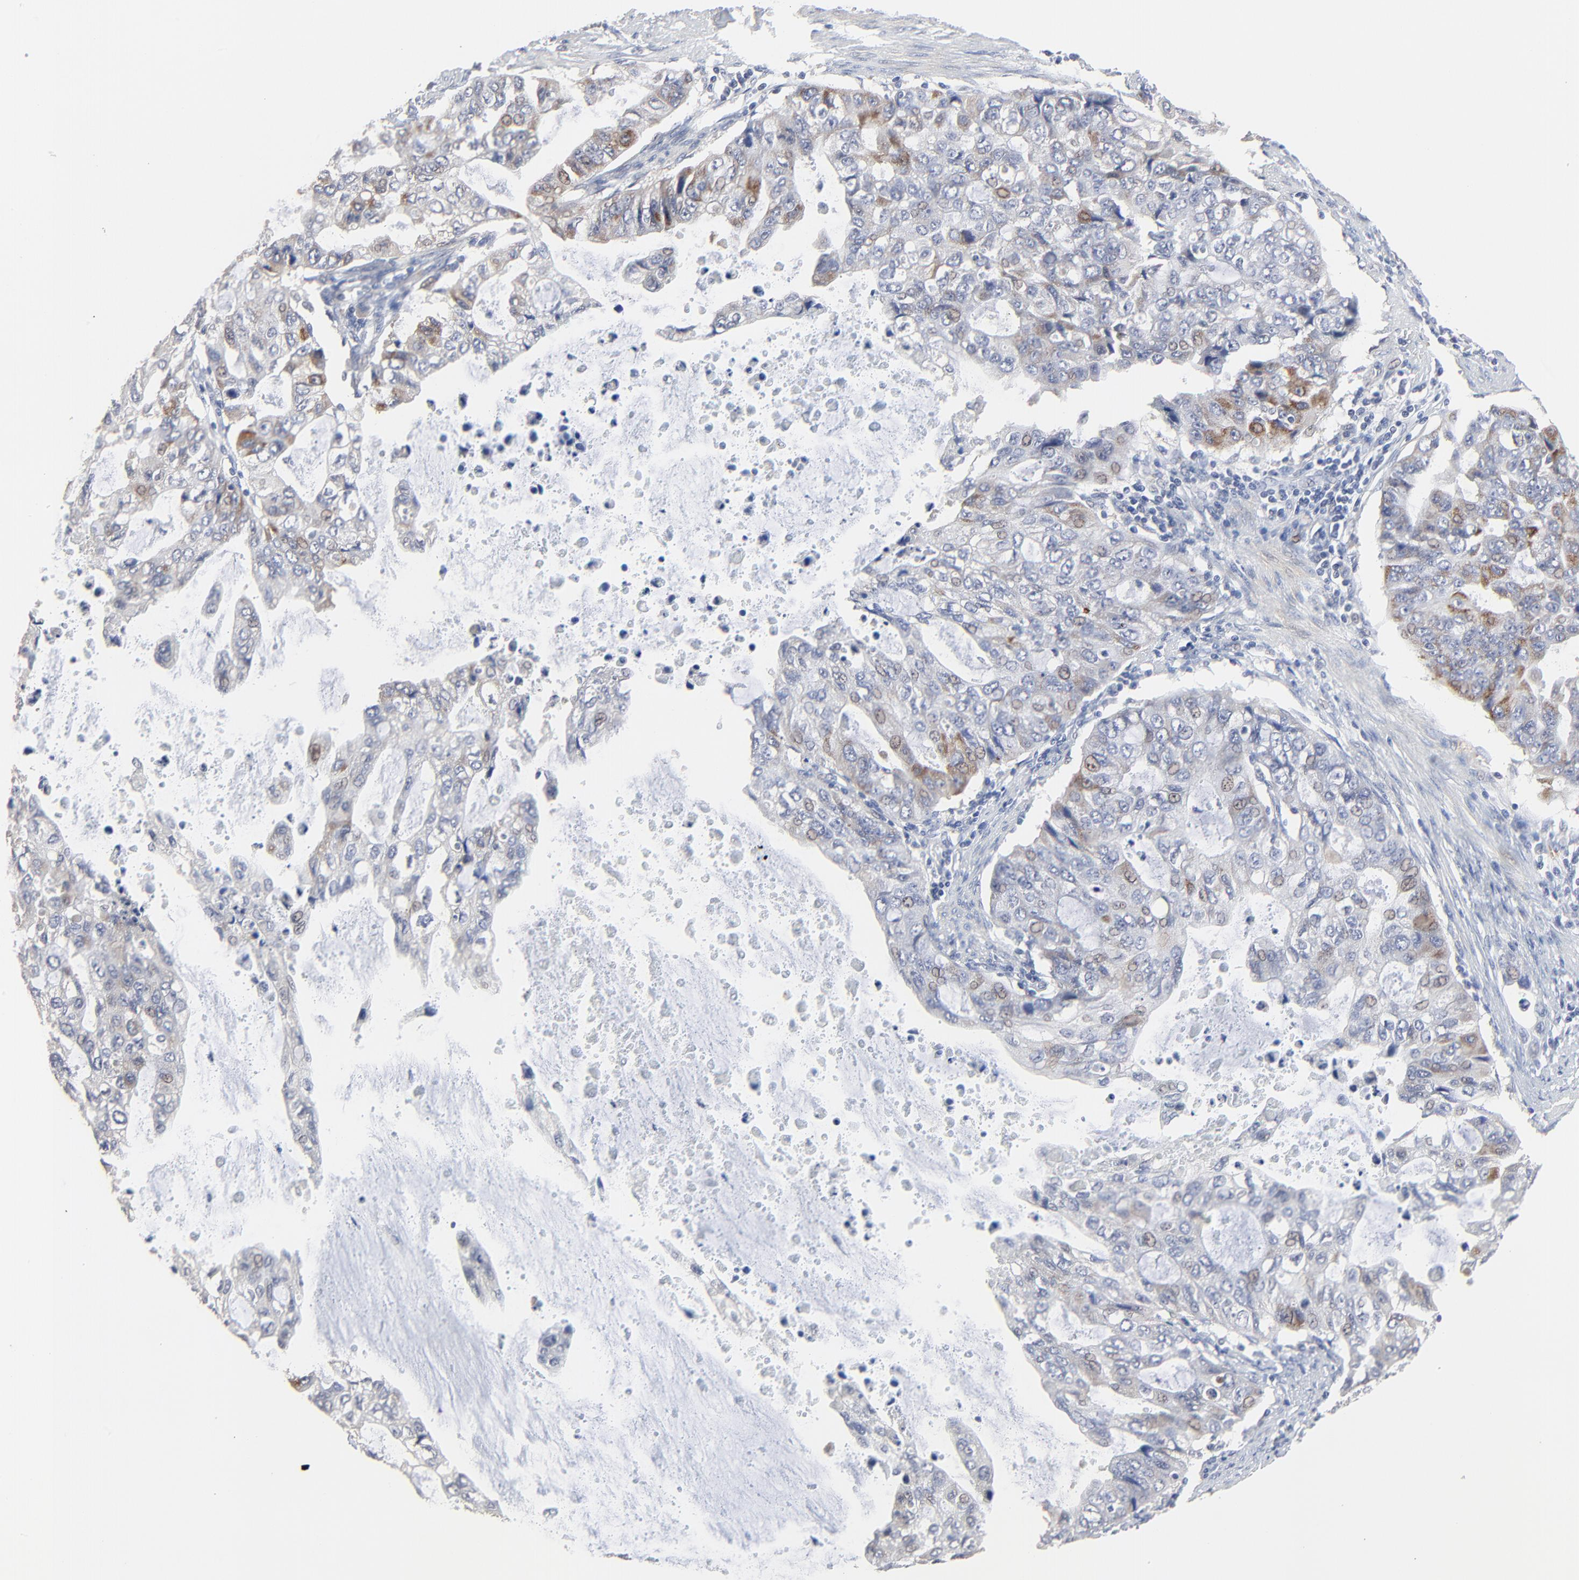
{"staining": {"intensity": "moderate", "quantity": "<25%", "location": "cytoplasmic/membranous"}, "tissue": "stomach cancer", "cell_type": "Tumor cells", "image_type": "cancer", "snomed": [{"axis": "morphology", "description": "Adenocarcinoma, NOS"}, {"axis": "topography", "description": "Stomach, upper"}], "caption": "Stomach cancer stained with immunohistochemistry reveals moderate cytoplasmic/membranous staining in approximately <25% of tumor cells.", "gene": "FANCB", "patient": {"sex": "female", "age": 52}}